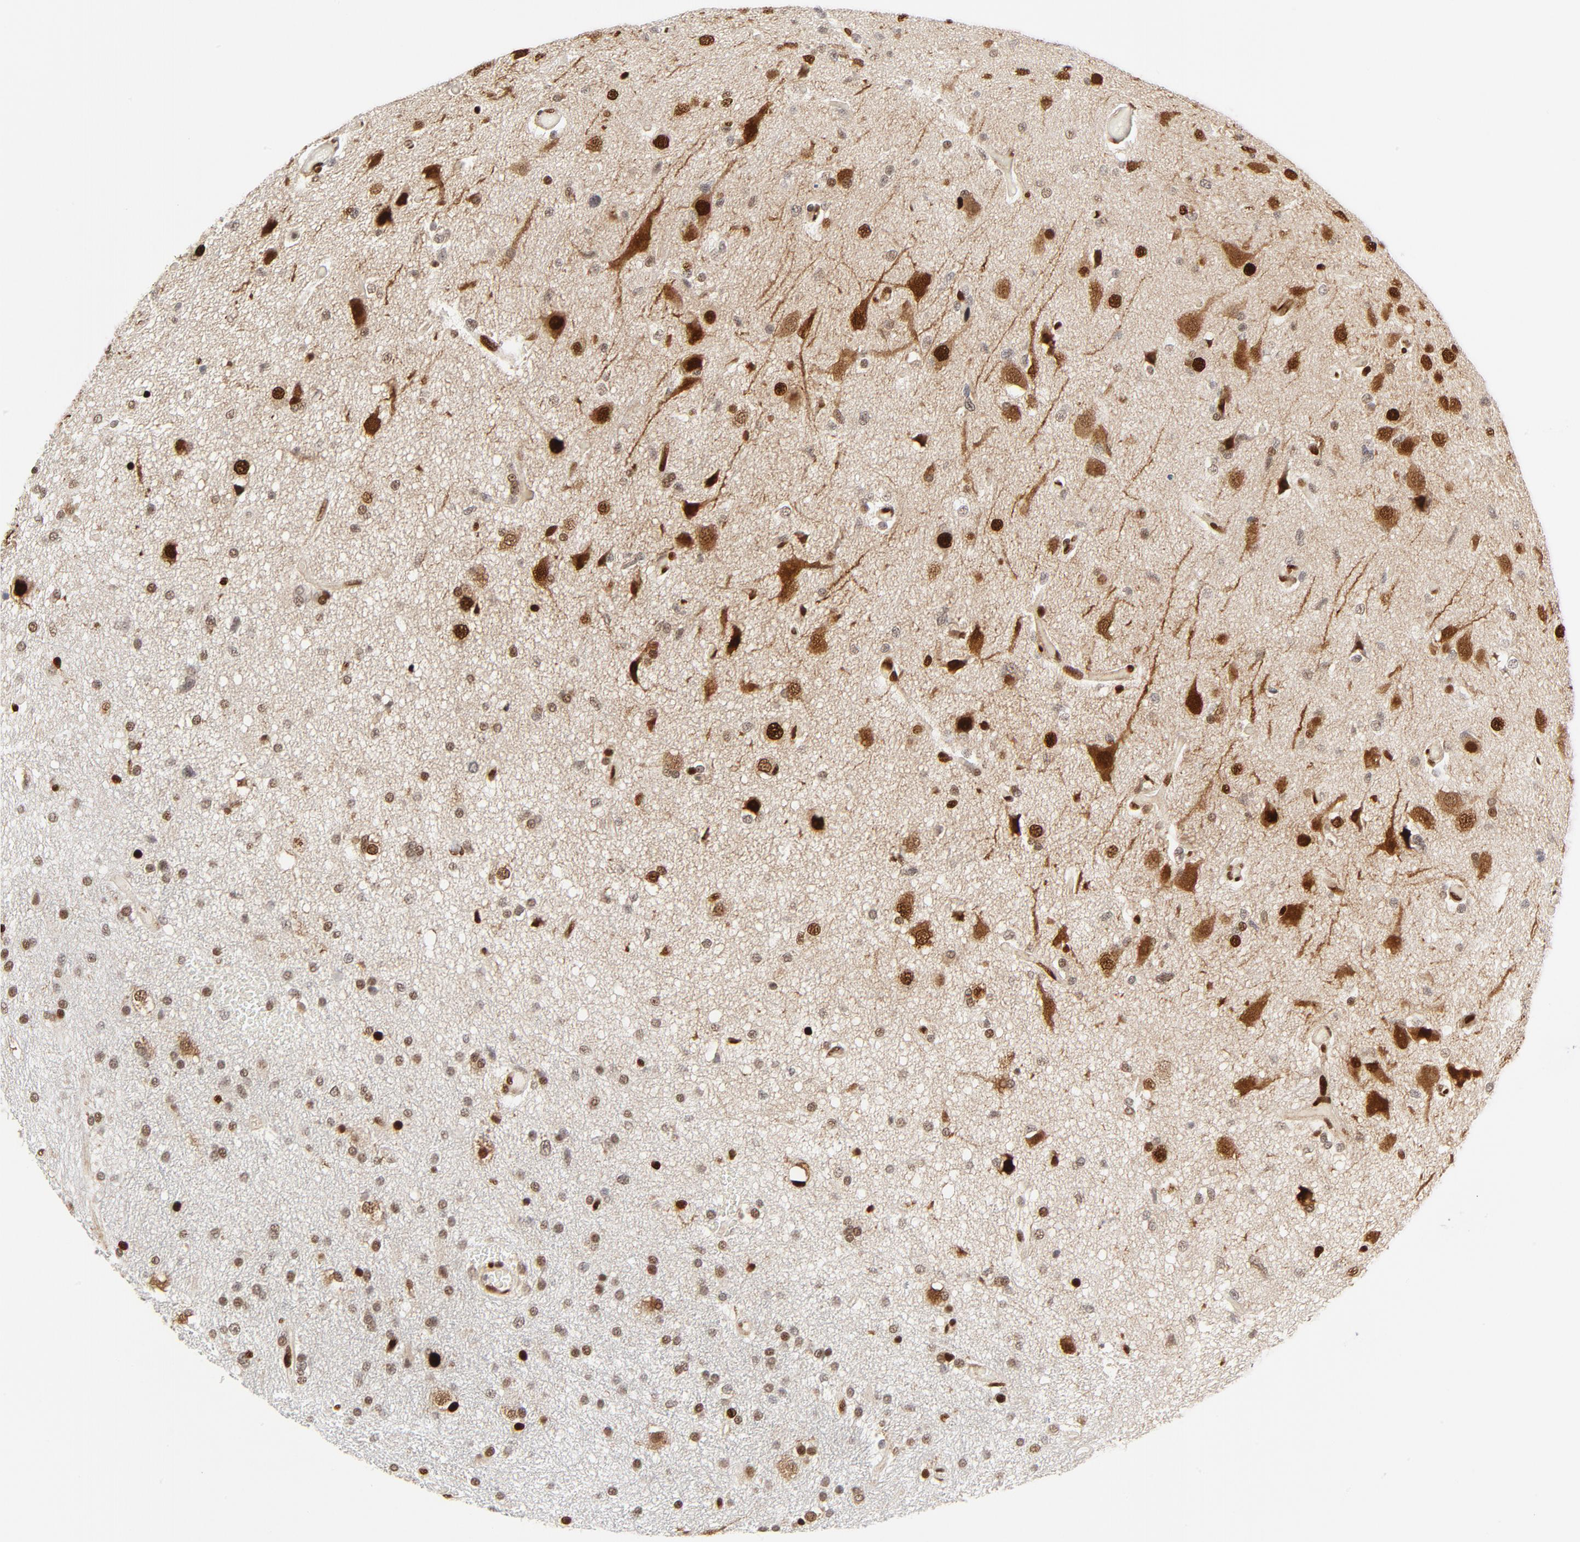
{"staining": {"intensity": "moderate", "quantity": "25%-75%", "location": "nuclear"}, "tissue": "glioma", "cell_type": "Tumor cells", "image_type": "cancer", "snomed": [{"axis": "morphology", "description": "Glioma, malignant, High grade"}, {"axis": "topography", "description": "Brain"}], "caption": "Immunohistochemistry photomicrograph of human glioma stained for a protein (brown), which displays medium levels of moderate nuclear positivity in approximately 25%-75% of tumor cells.", "gene": "MEF2A", "patient": {"sex": "male", "age": 33}}